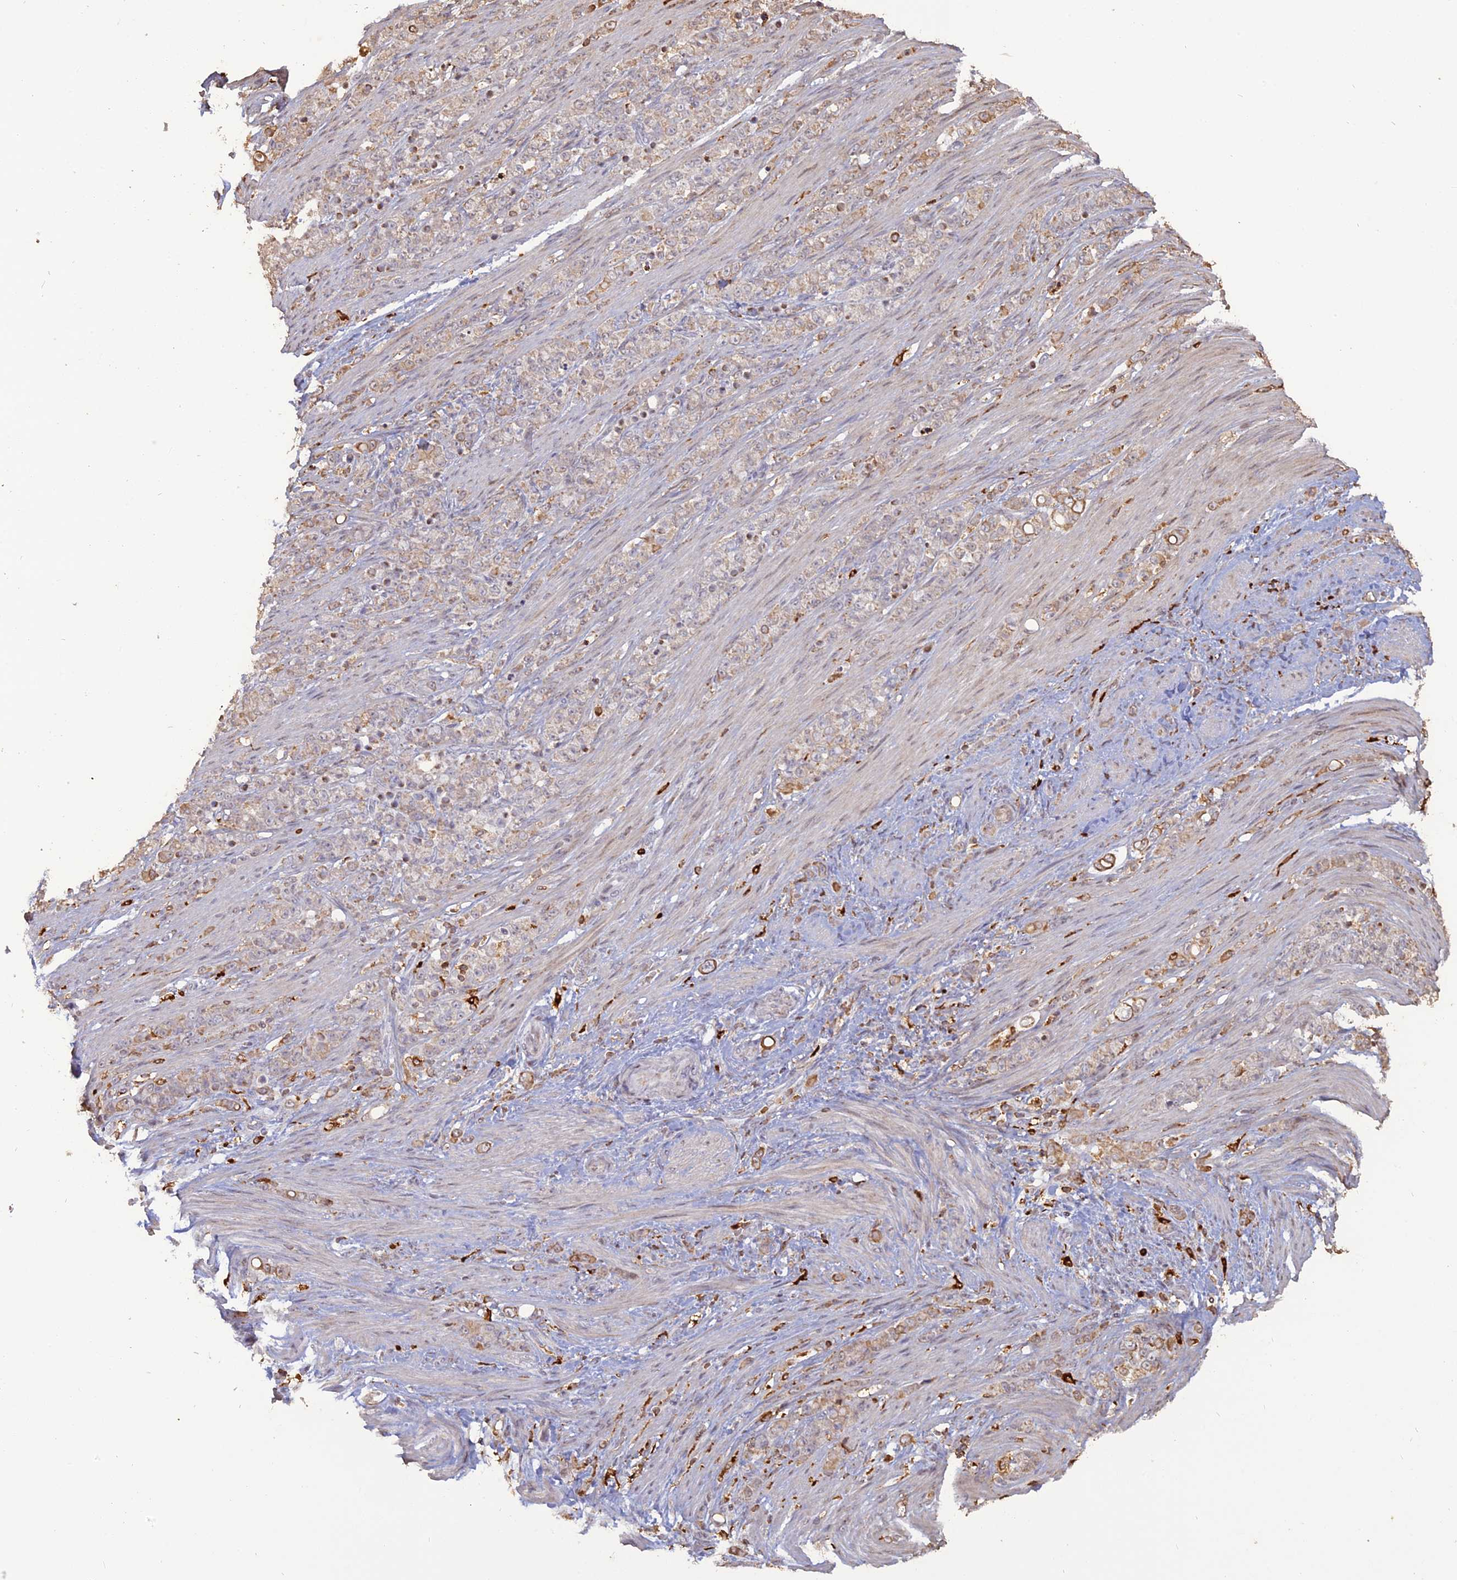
{"staining": {"intensity": "weak", "quantity": "25%-75%", "location": "cytoplasmic/membranous"}, "tissue": "stomach cancer", "cell_type": "Tumor cells", "image_type": "cancer", "snomed": [{"axis": "morphology", "description": "Adenocarcinoma, NOS"}, {"axis": "topography", "description": "Stomach"}], "caption": "The immunohistochemical stain highlights weak cytoplasmic/membranous positivity in tumor cells of stomach cancer tissue.", "gene": "APOBR", "patient": {"sex": "female", "age": 79}}